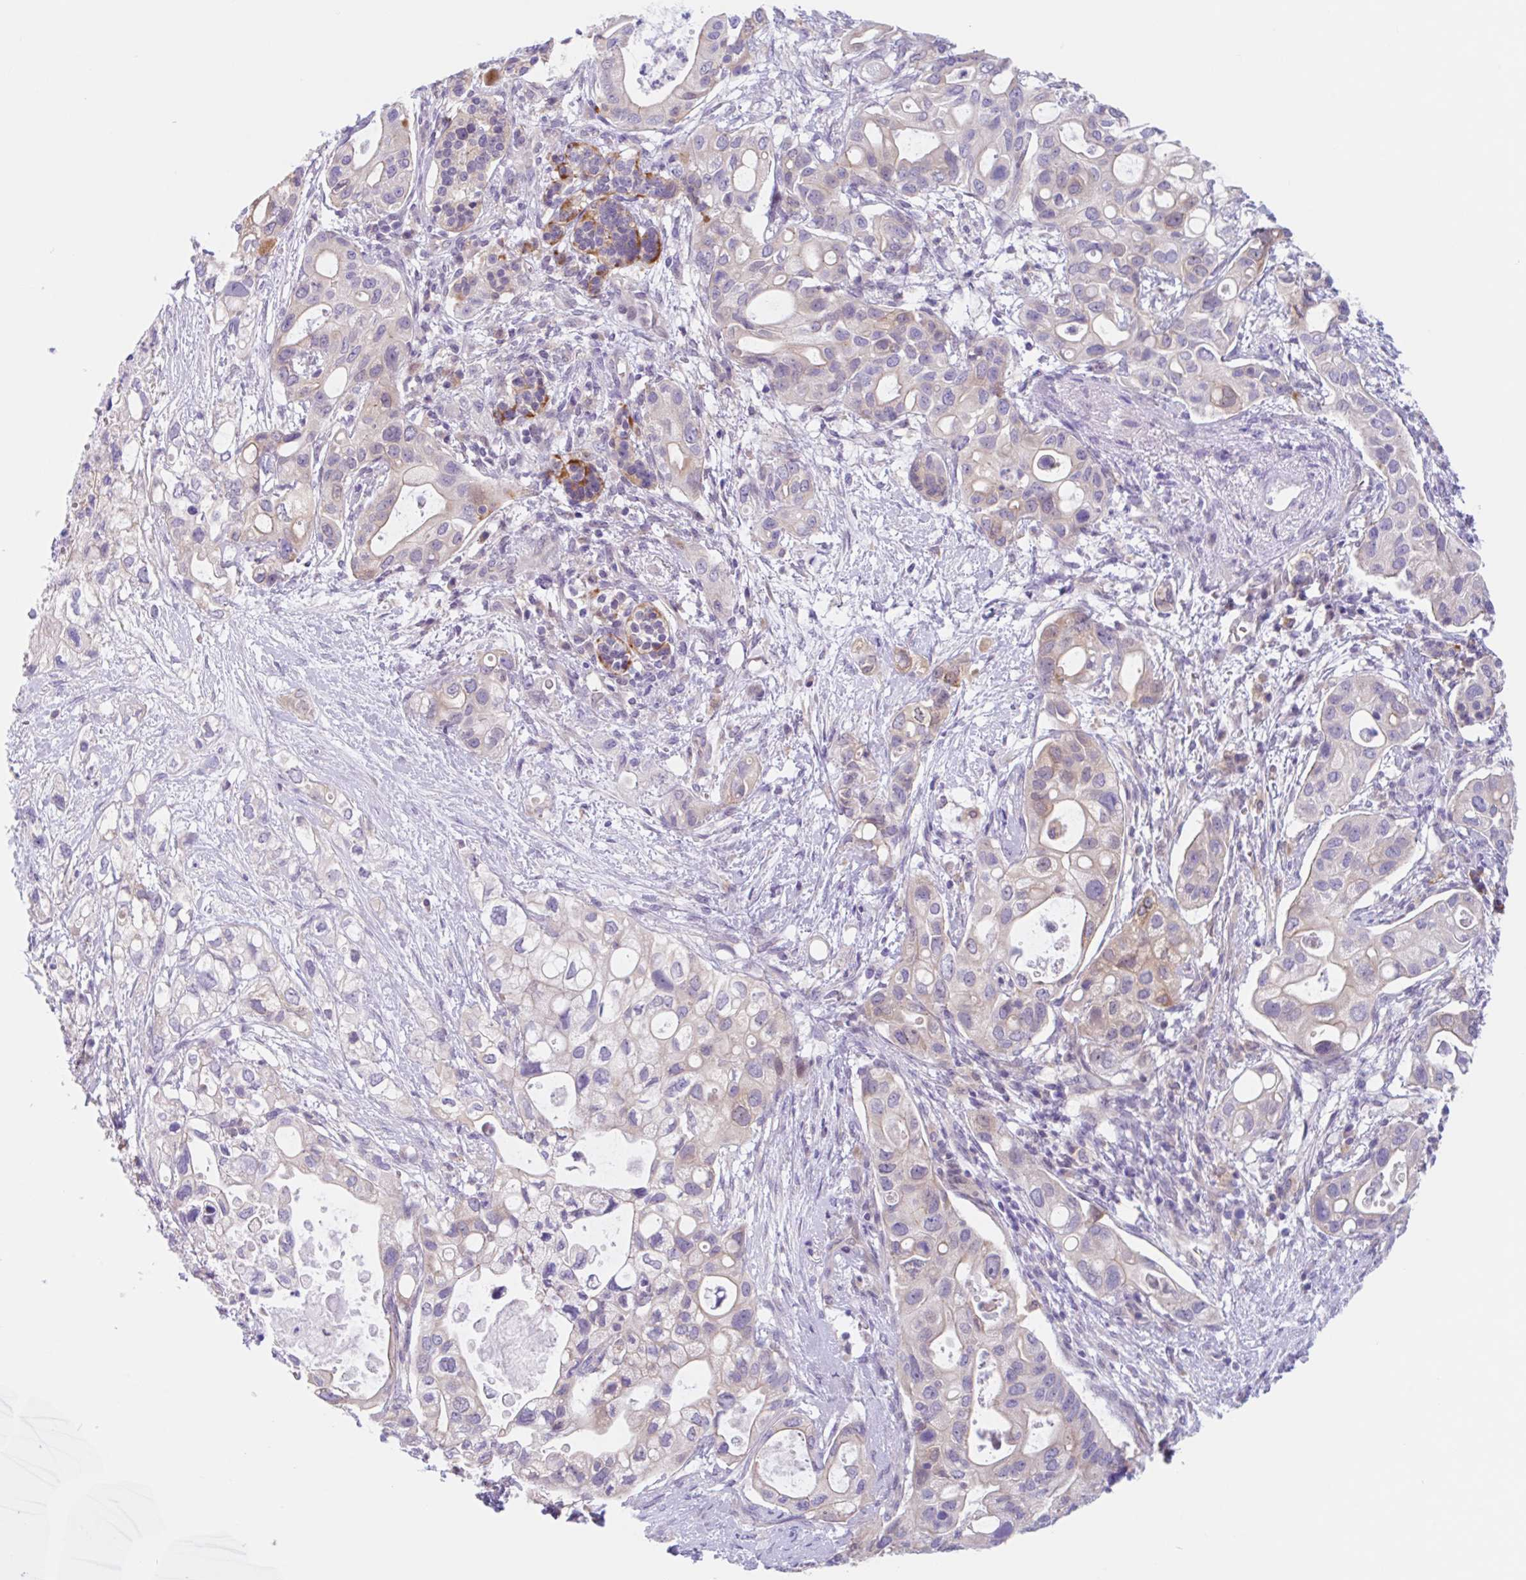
{"staining": {"intensity": "weak", "quantity": "<25%", "location": "cytoplasmic/membranous"}, "tissue": "pancreatic cancer", "cell_type": "Tumor cells", "image_type": "cancer", "snomed": [{"axis": "morphology", "description": "Adenocarcinoma, NOS"}, {"axis": "topography", "description": "Pancreas"}], "caption": "High power microscopy histopathology image of an immunohistochemistry (IHC) image of adenocarcinoma (pancreatic), revealing no significant staining in tumor cells.", "gene": "TMEM86A", "patient": {"sex": "female", "age": 72}}